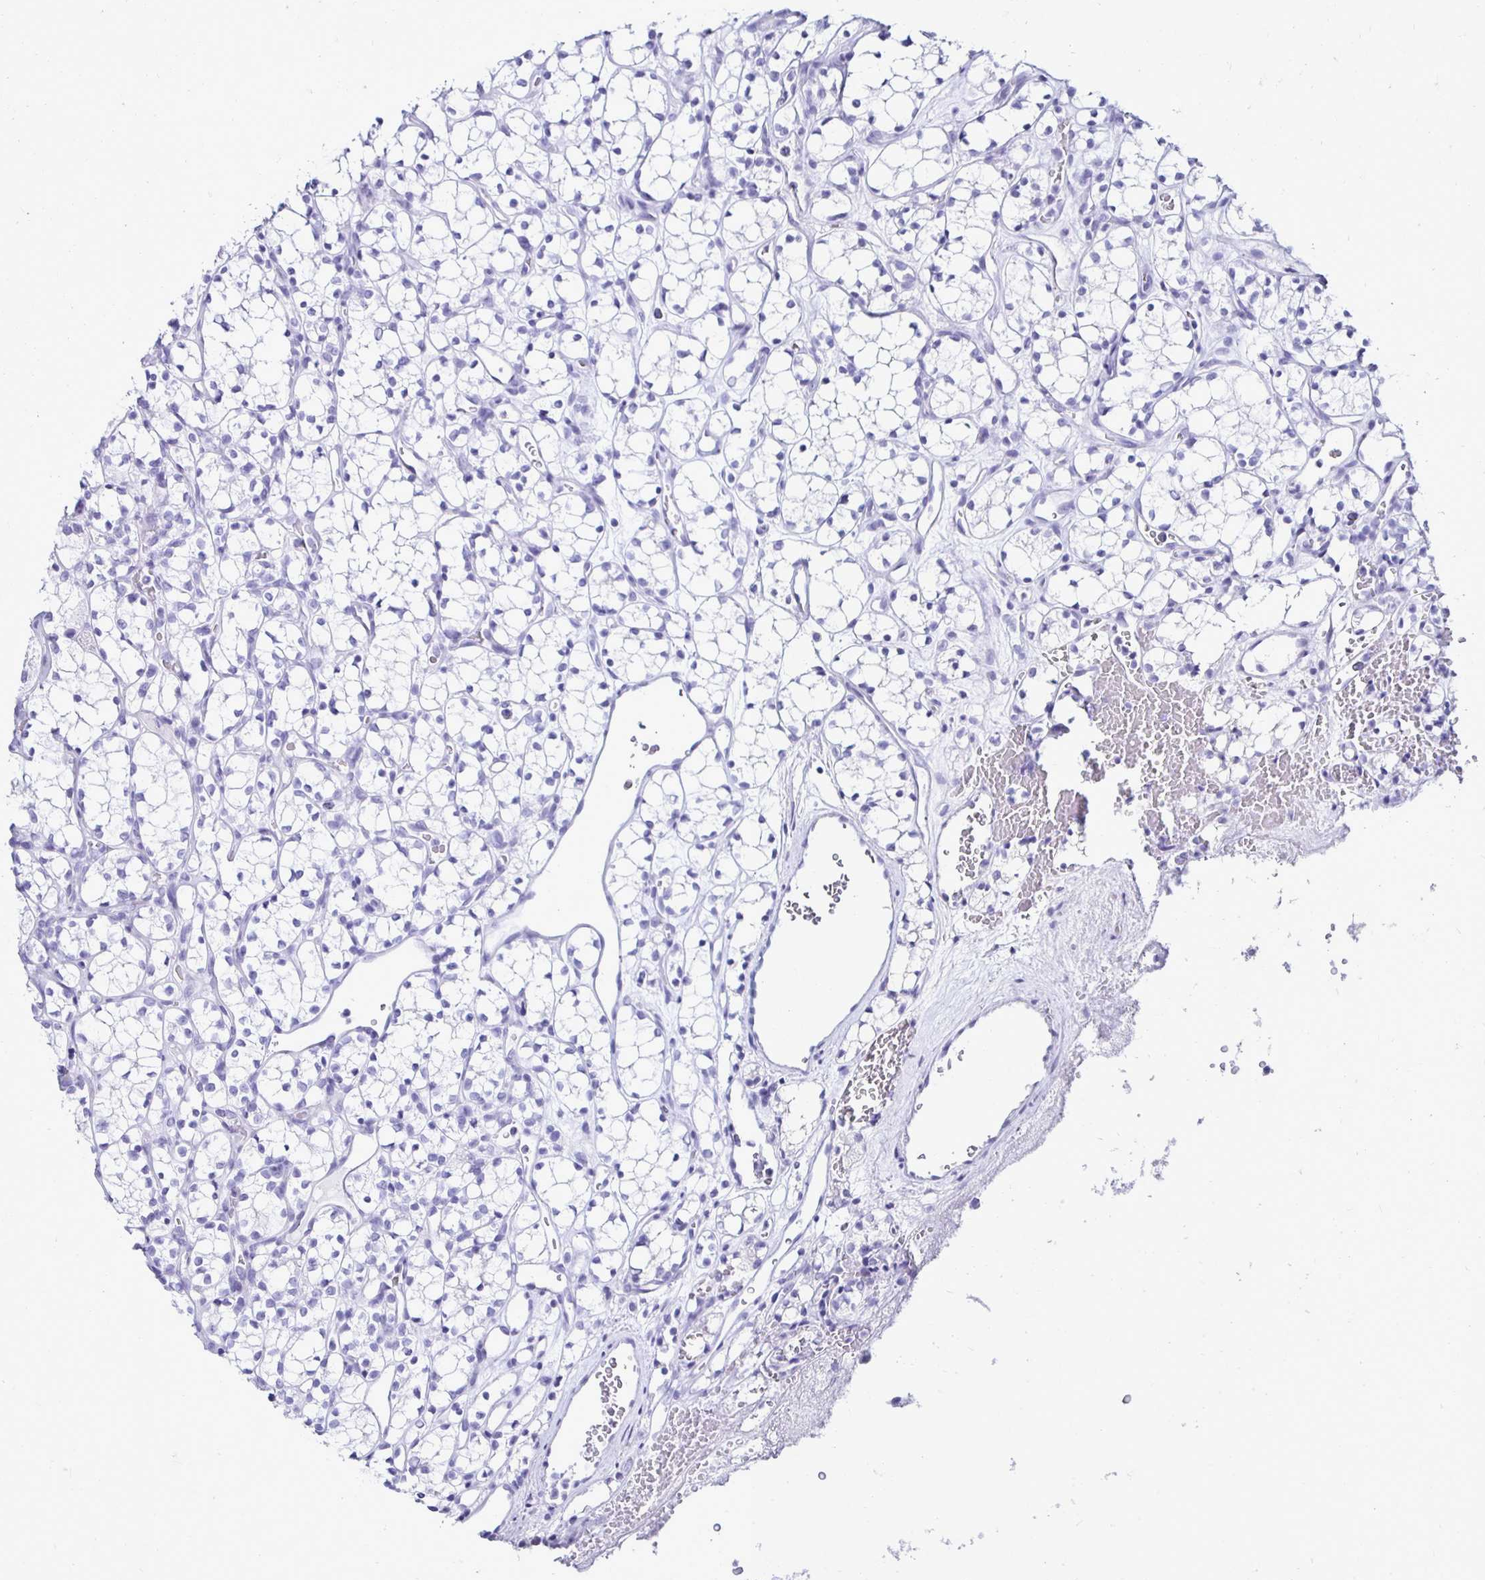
{"staining": {"intensity": "negative", "quantity": "none", "location": "none"}, "tissue": "renal cancer", "cell_type": "Tumor cells", "image_type": "cancer", "snomed": [{"axis": "morphology", "description": "Adenocarcinoma, NOS"}, {"axis": "topography", "description": "Kidney"}], "caption": "Renal adenocarcinoma was stained to show a protein in brown. There is no significant staining in tumor cells.", "gene": "CST5", "patient": {"sex": "female", "age": 69}}